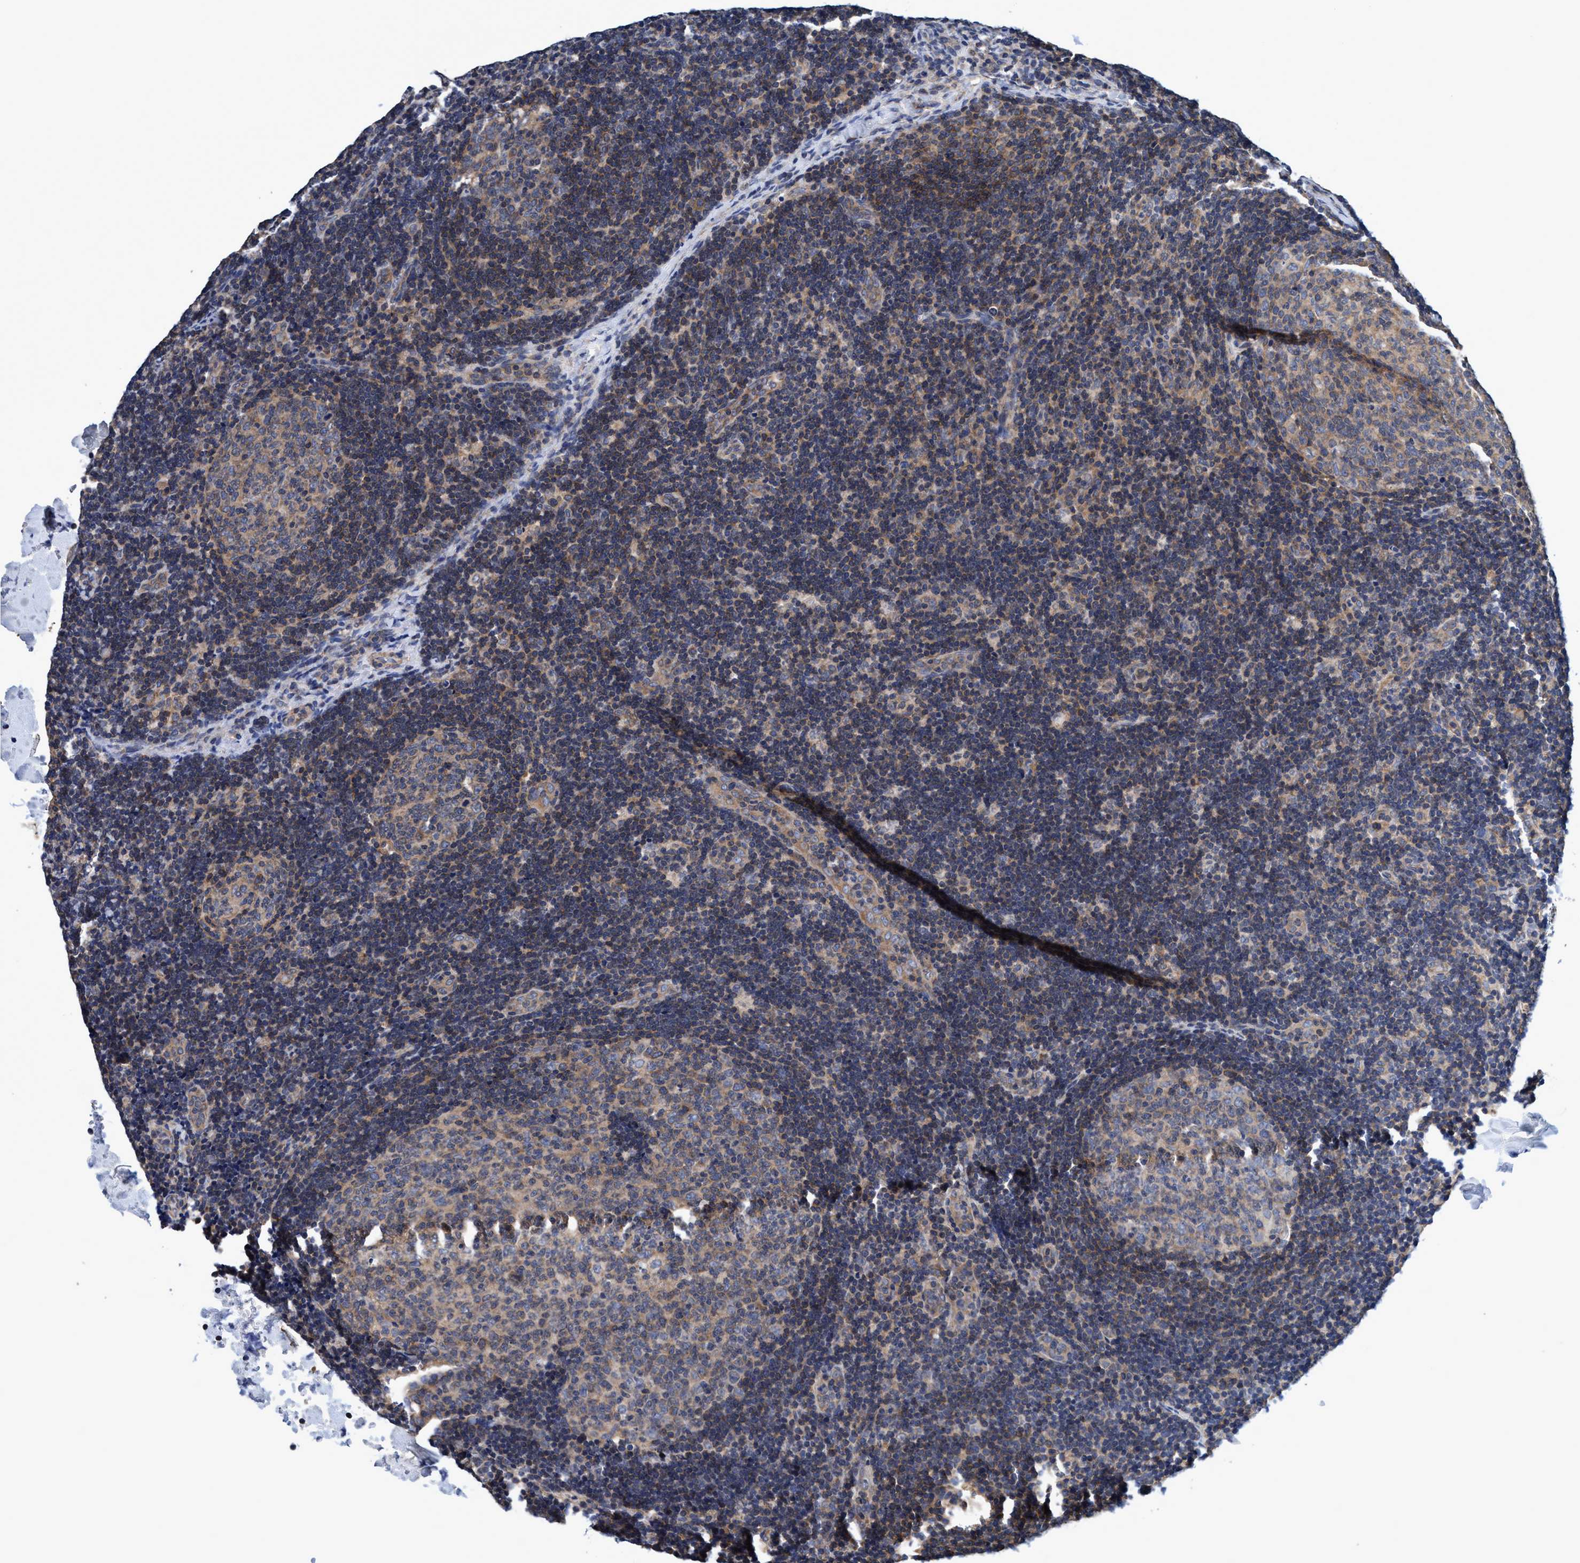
{"staining": {"intensity": "weak", "quantity": ">75%", "location": "cytoplasmic/membranous"}, "tissue": "lymph node", "cell_type": "Germinal center cells", "image_type": "normal", "snomed": [{"axis": "morphology", "description": "Normal tissue, NOS"}, {"axis": "topography", "description": "Lymph node"}], "caption": "Immunohistochemical staining of unremarkable lymph node demonstrates >75% levels of weak cytoplasmic/membranous protein staining in about >75% of germinal center cells. (DAB (3,3'-diaminobenzidine) = brown stain, brightfield microscopy at high magnification).", "gene": "CALCOCO2", "patient": {"sex": "female", "age": 14}}